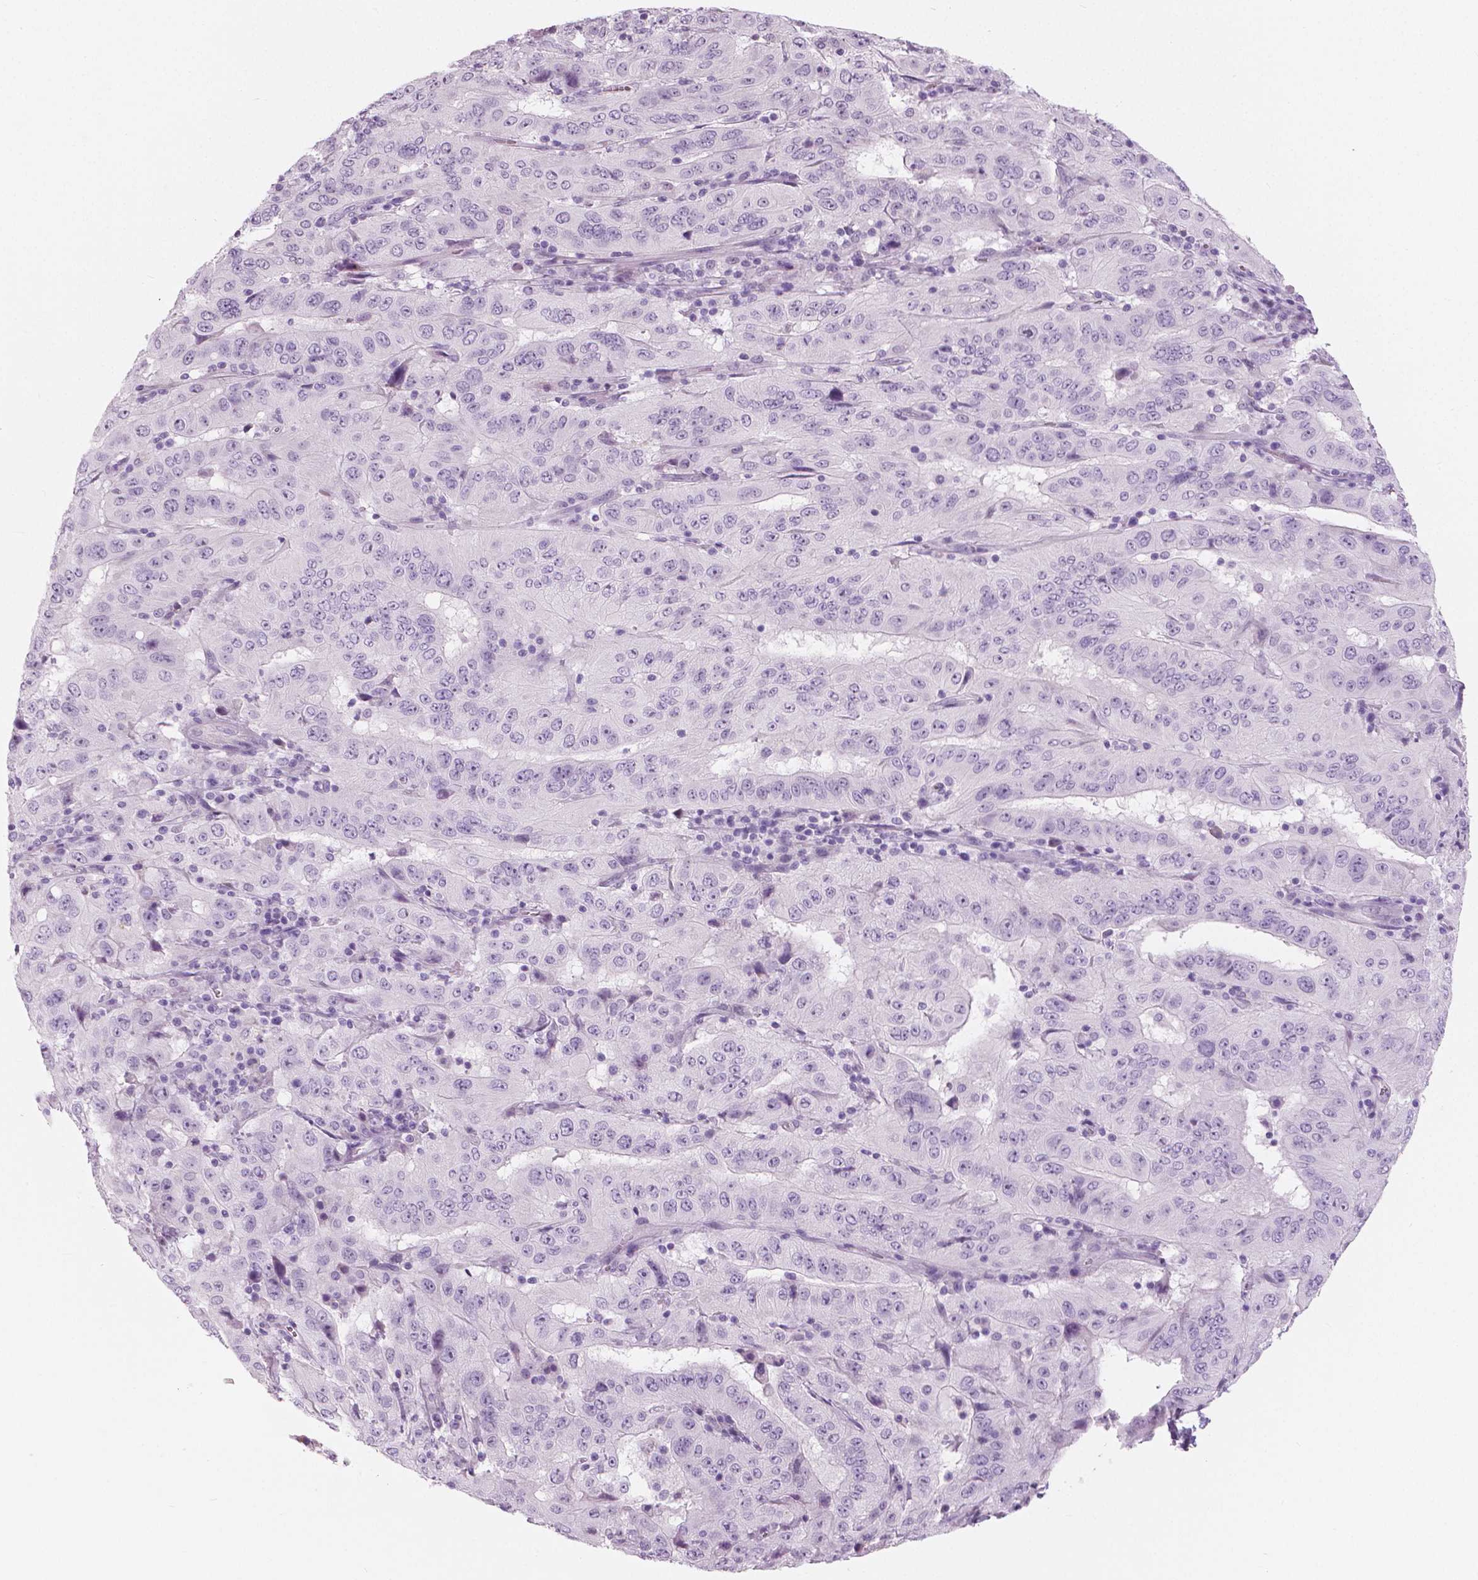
{"staining": {"intensity": "negative", "quantity": "none", "location": "none"}, "tissue": "pancreatic cancer", "cell_type": "Tumor cells", "image_type": "cancer", "snomed": [{"axis": "morphology", "description": "Adenocarcinoma, NOS"}, {"axis": "topography", "description": "Pancreas"}], "caption": "An image of pancreatic cancer (adenocarcinoma) stained for a protein reveals no brown staining in tumor cells.", "gene": "A4GNT", "patient": {"sex": "male", "age": 63}}